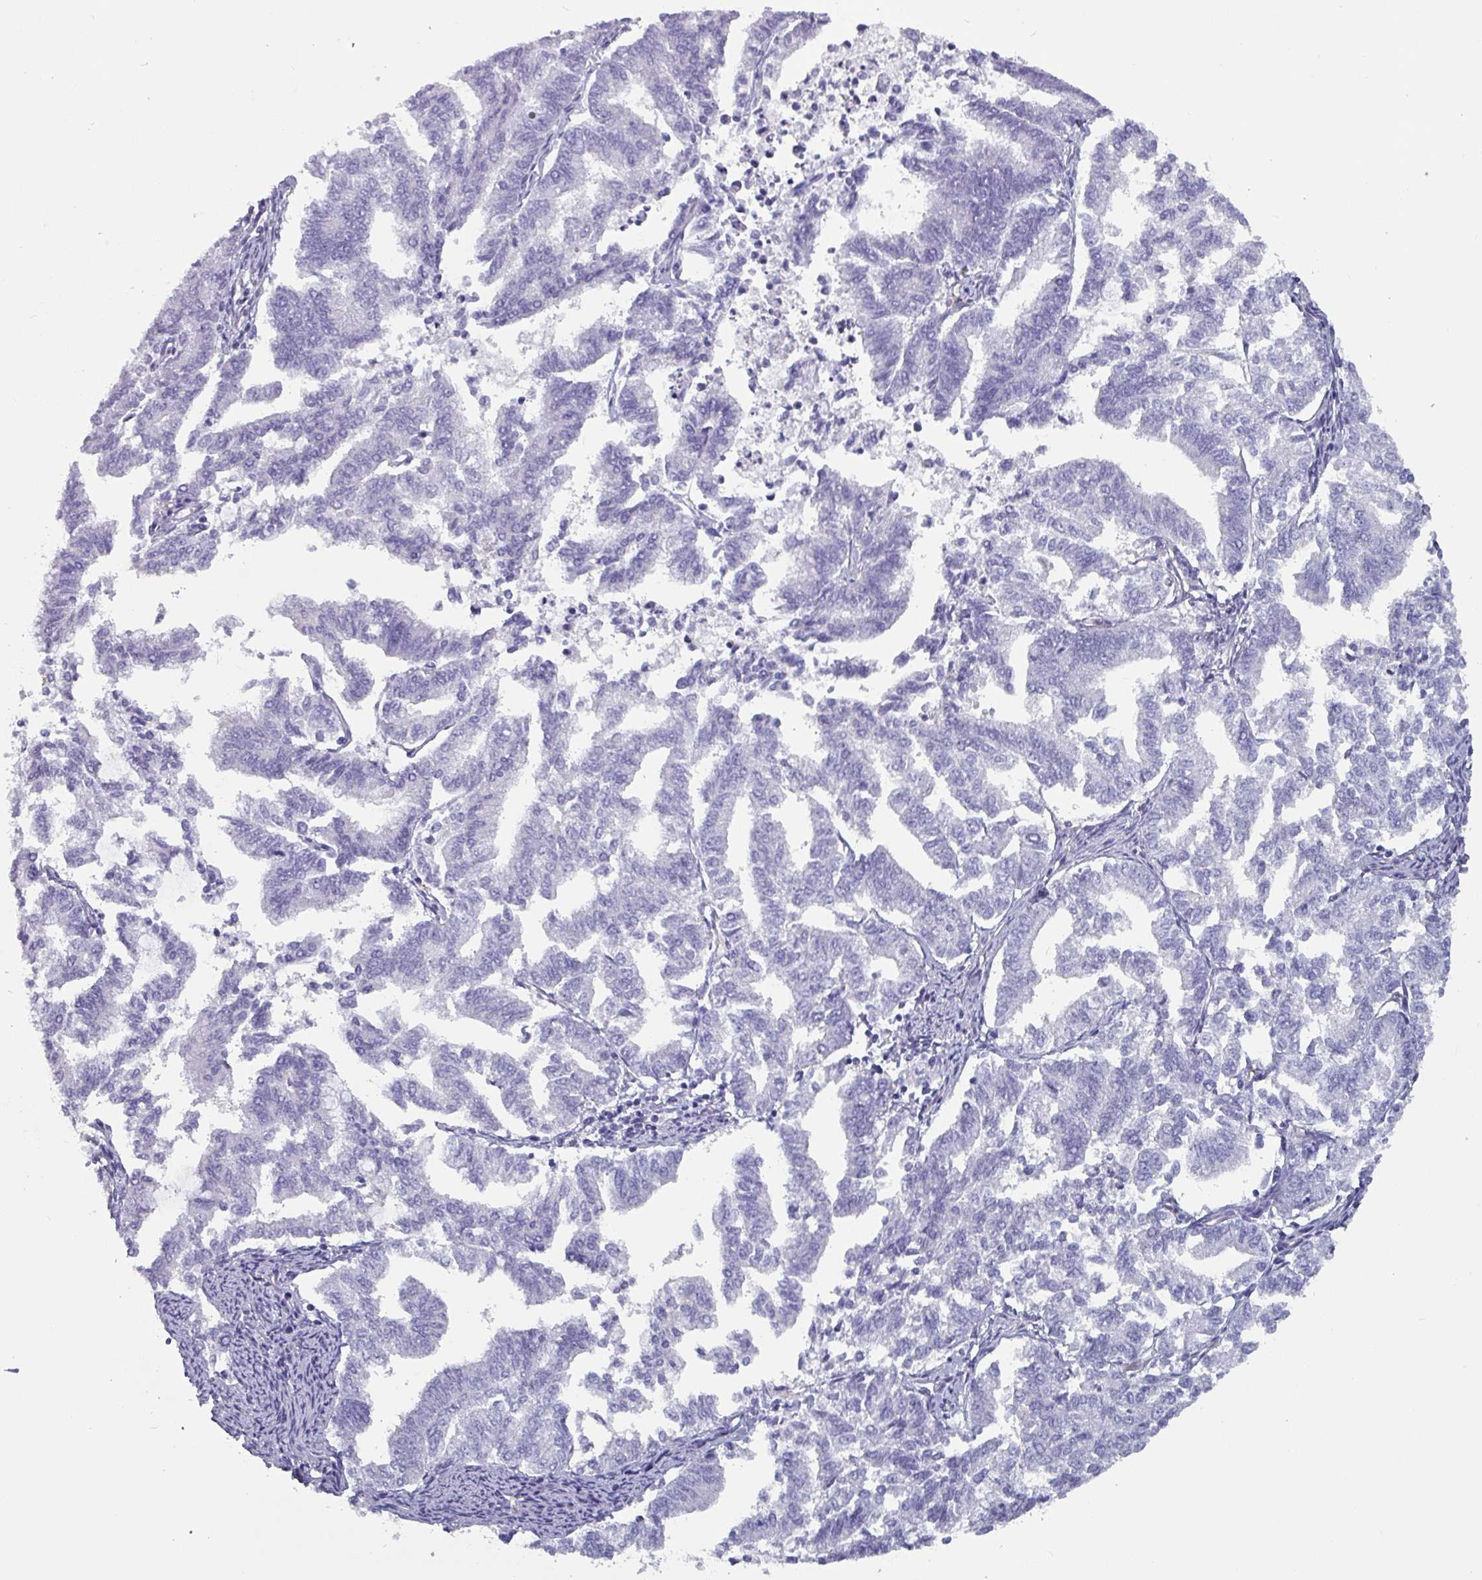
{"staining": {"intensity": "negative", "quantity": "none", "location": "none"}, "tissue": "endometrial cancer", "cell_type": "Tumor cells", "image_type": "cancer", "snomed": [{"axis": "morphology", "description": "Adenocarcinoma, NOS"}, {"axis": "topography", "description": "Endometrium"}], "caption": "The immunohistochemistry (IHC) micrograph has no significant expression in tumor cells of endometrial cancer tissue.", "gene": "ZNF816-ZNF321P", "patient": {"sex": "female", "age": 79}}